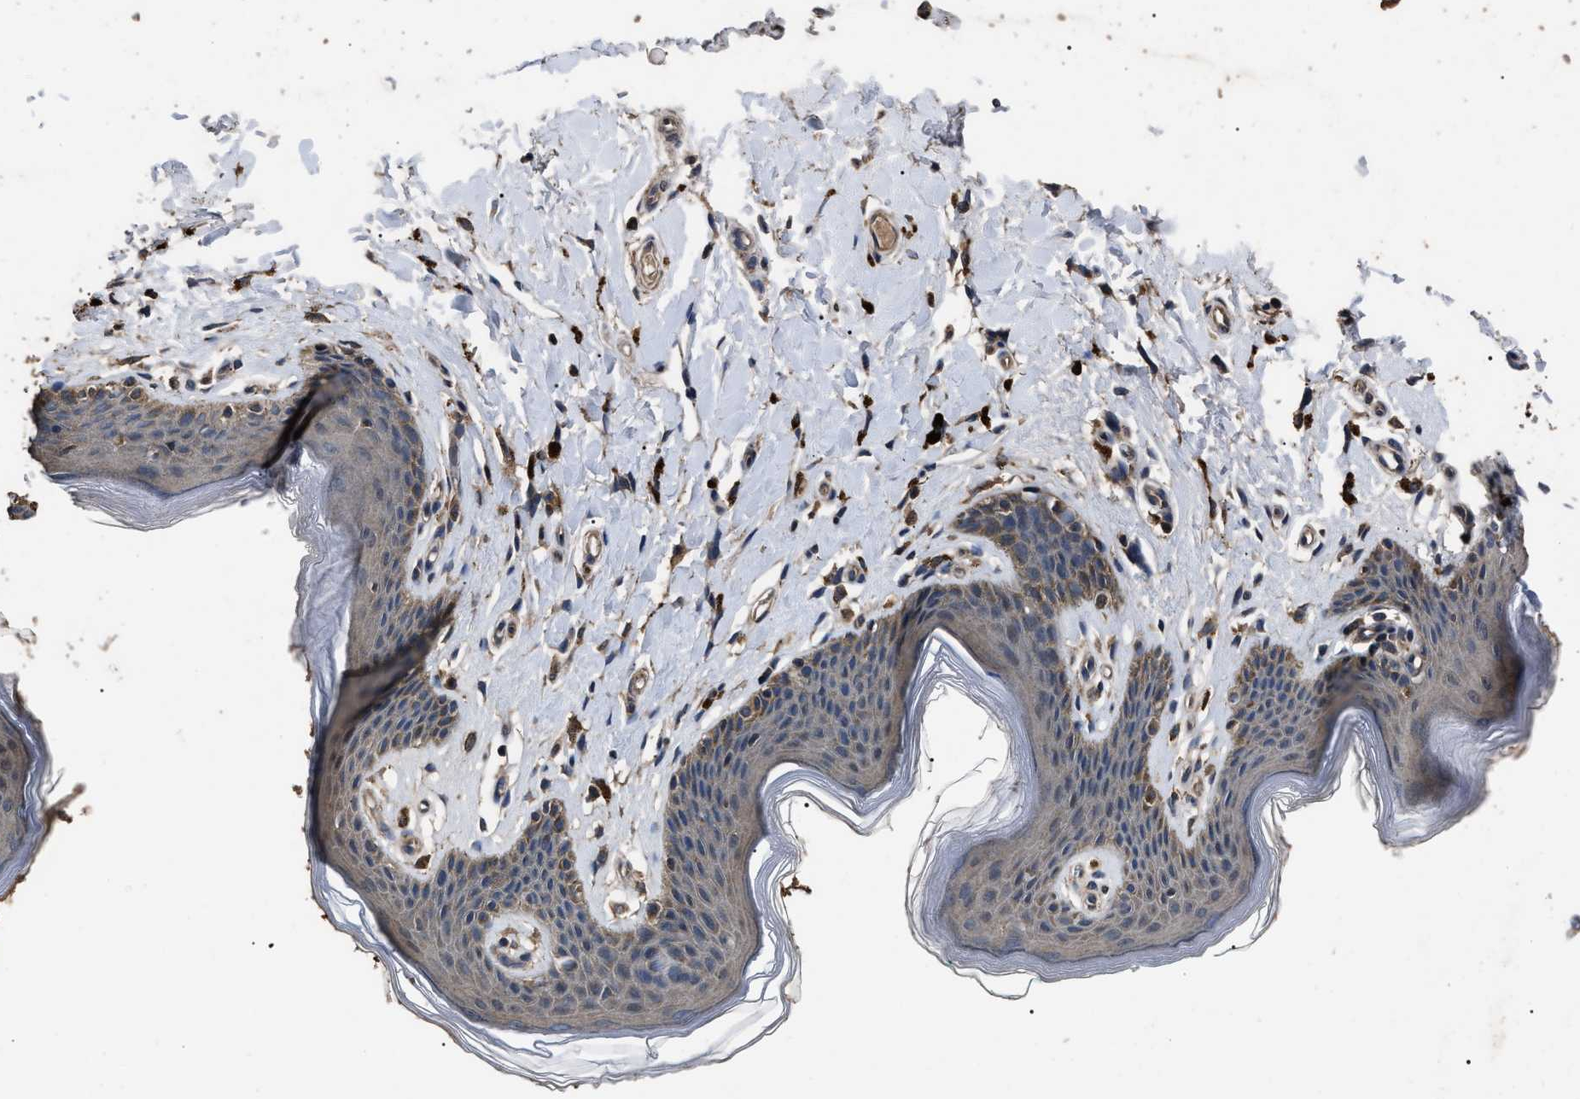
{"staining": {"intensity": "weak", "quantity": "25%-75%", "location": "cytoplasmic/membranous"}, "tissue": "skin", "cell_type": "Epidermal cells", "image_type": "normal", "snomed": [{"axis": "morphology", "description": "Normal tissue, NOS"}, {"axis": "topography", "description": "Vulva"}], "caption": "Skin stained with DAB IHC reveals low levels of weak cytoplasmic/membranous staining in about 25%-75% of epidermal cells. (Brightfield microscopy of DAB IHC at high magnification).", "gene": "RNF216", "patient": {"sex": "female", "age": 66}}